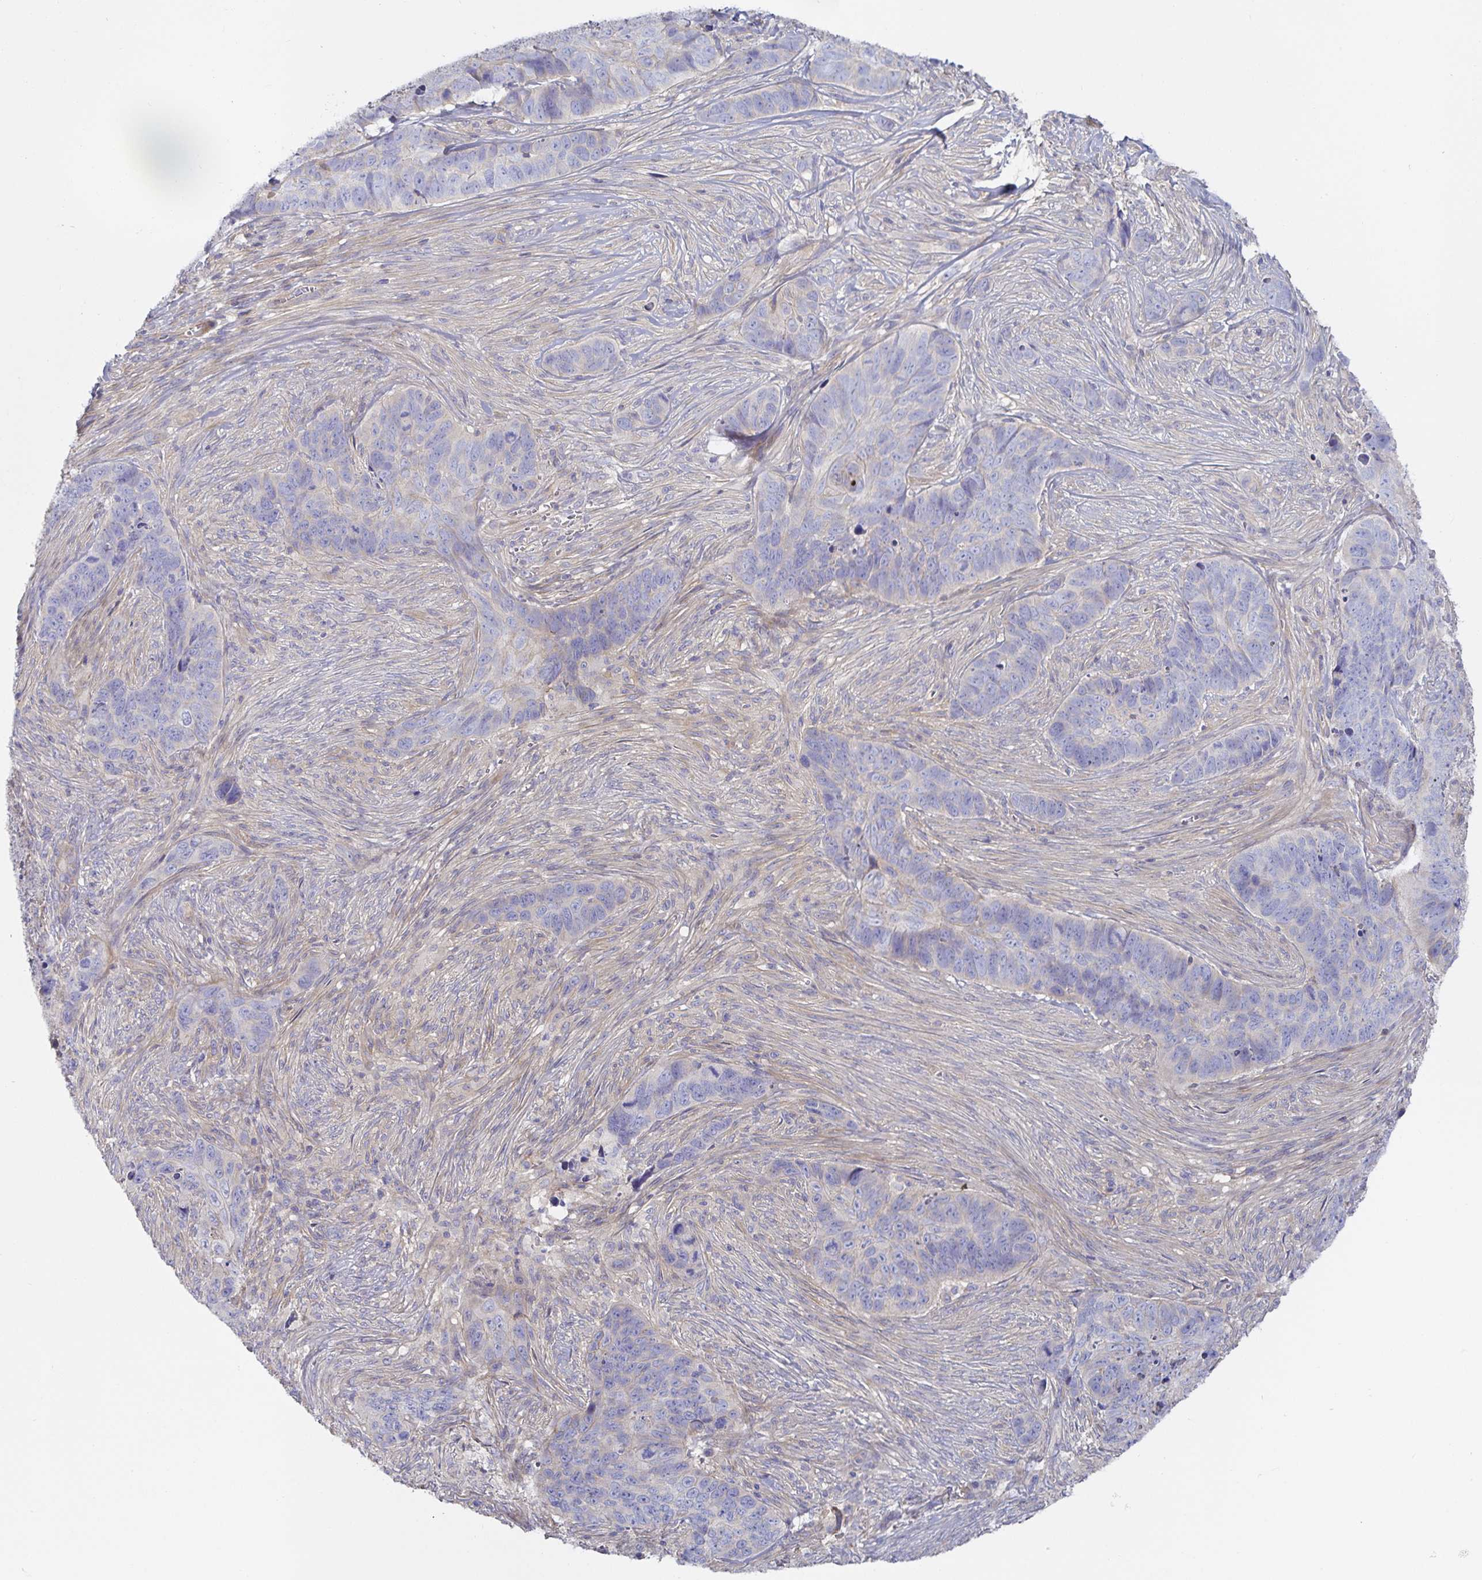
{"staining": {"intensity": "negative", "quantity": "none", "location": "none"}, "tissue": "skin cancer", "cell_type": "Tumor cells", "image_type": "cancer", "snomed": [{"axis": "morphology", "description": "Basal cell carcinoma"}, {"axis": "topography", "description": "Skin"}], "caption": "This image is of skin cancer (basal cell carcinoma) stained with IHC to label a protein in brown with the nuclei are counter-stained blue. There is no positivity in tumor cells.", "gene": "METTL22", "patient": {"sex": "female", "age": 82}}